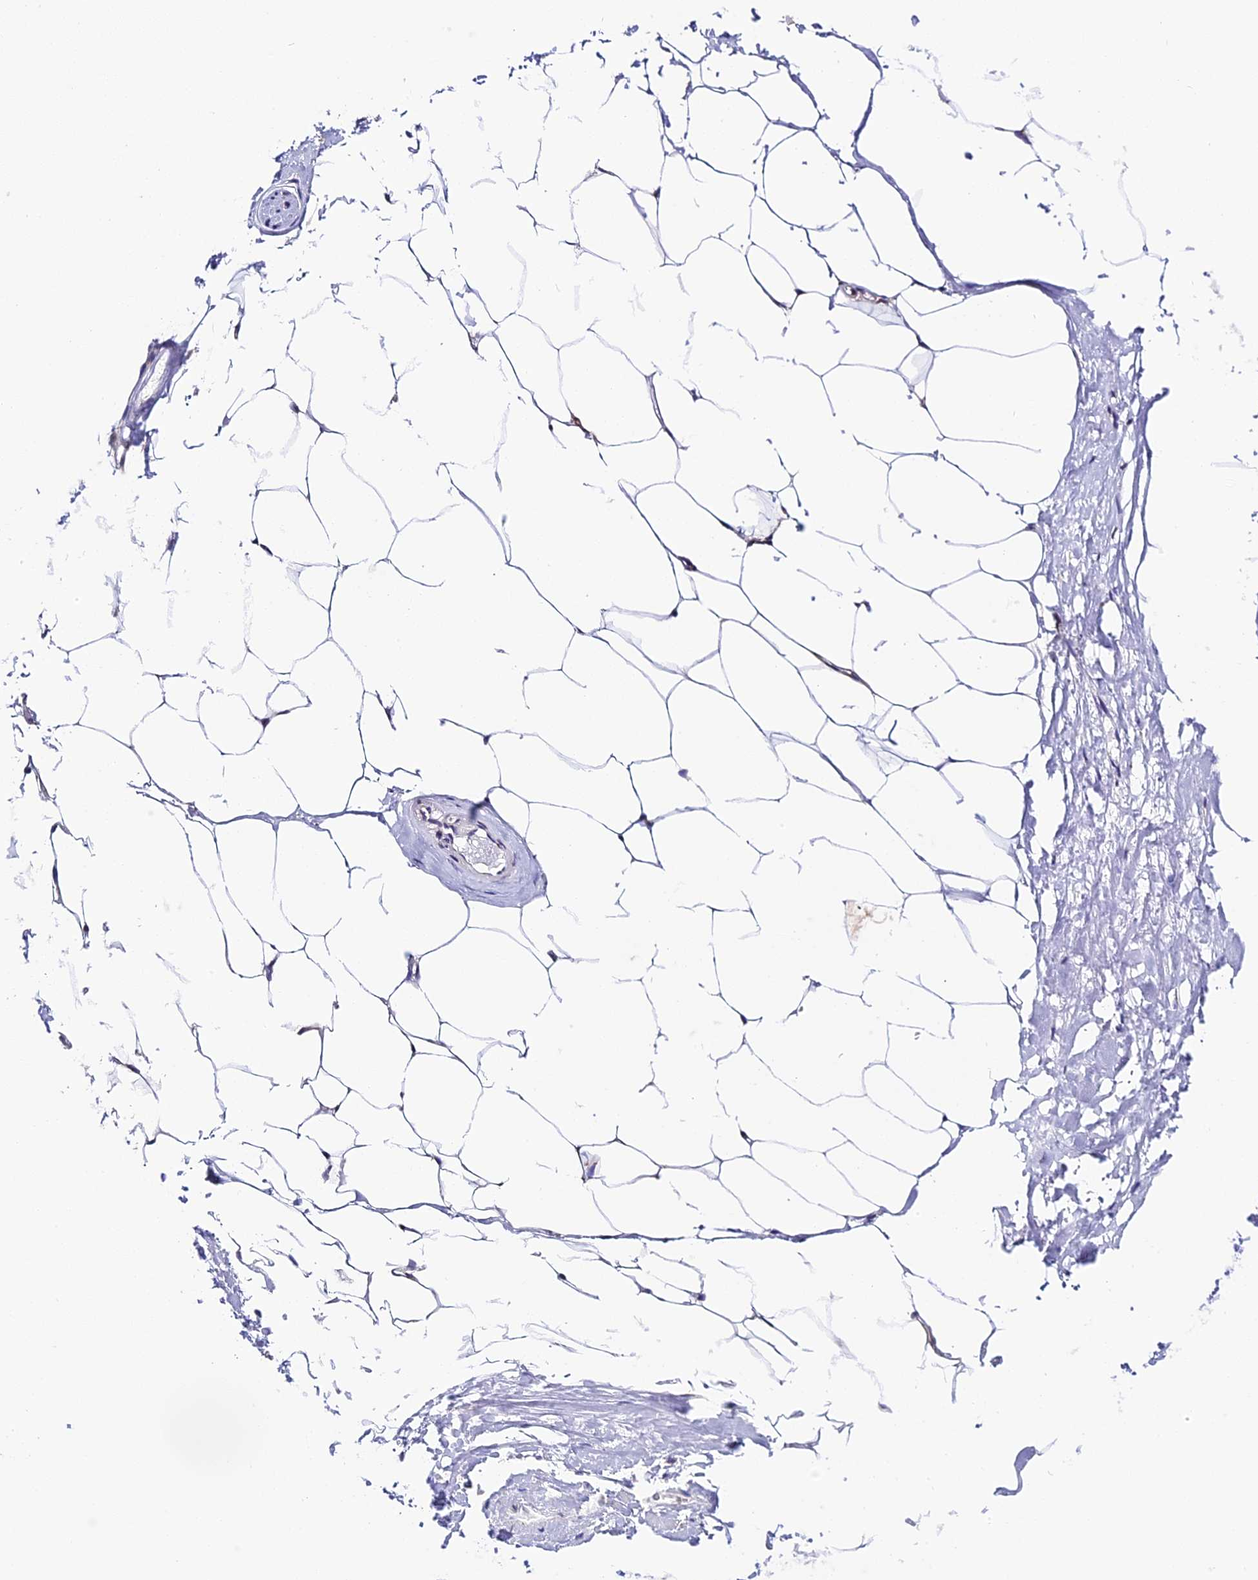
{"staining": {"intensity": "negative", "quantity": "none", "location": "none"}, "tissue": "adipose tissue", "cell_type": "Adipocytes", "image_type": "normal", "snomed": [{"axis": "morphology", "description": "Normal tissue, NOS"}, {"axis": "morphology", "description": "Adenocarcinoma, Low grade"}, {"axis": "topography", "description": "Prostate"}, {"axis": "topography", "description": "Peripheral nerve tissue"}], "caption": "Adipocytes show no significant protein expression in normal adipose tissue. (Stains: DAB immunohistochemistry (IHC) with hematoxylin counter stain, Microscopy: brightfield microscopy at high magnification).", "gene": "HEATR5B", "patient": {"sex": "male", "age": 63}}